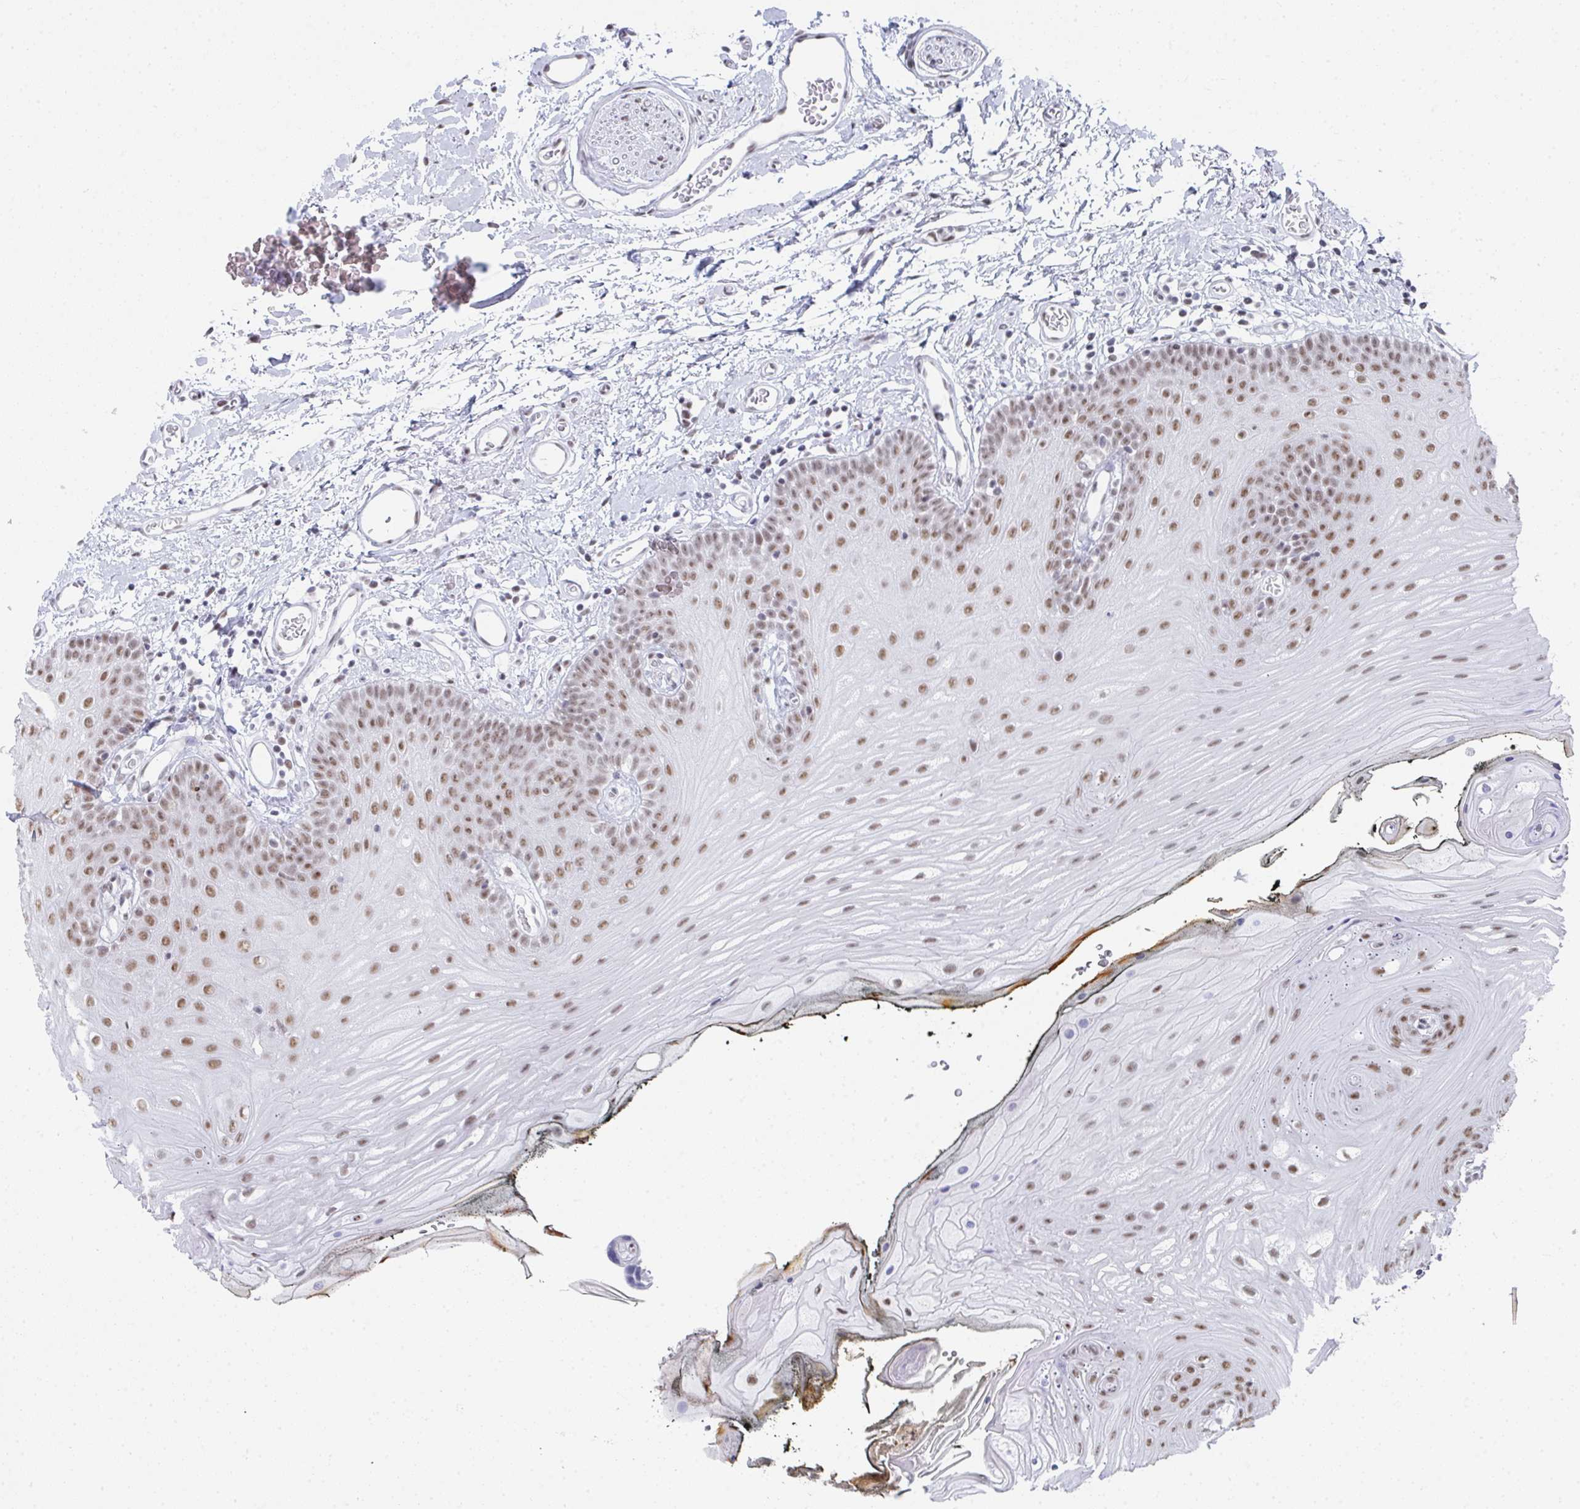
{"staining": {"intensity": "moderate", "quantity": ">75%", "location": "nuclear"}, "tissue": "oral mucosa", "cell_type": "Squamous epithelial cells", "image_type": "normal", "snomed": [{"axis": "morphology", "description": "Normal tissue, NOS"}, {"axis": "morphology", "description": "Squamous cell carcinoma, NOS"}, {"axis": "topography", "description": "Oral tissue"}, {"axis": "topography", "description": "Head-Neck"}], "caption": "Squamous epithelial cells demonstrate medium levels of moderate nuclear staining in approximately >75% of cells in normal human oral mucosa.", "gene": "SNRNP70", "patient": {"sex": "female", "age": 81}}